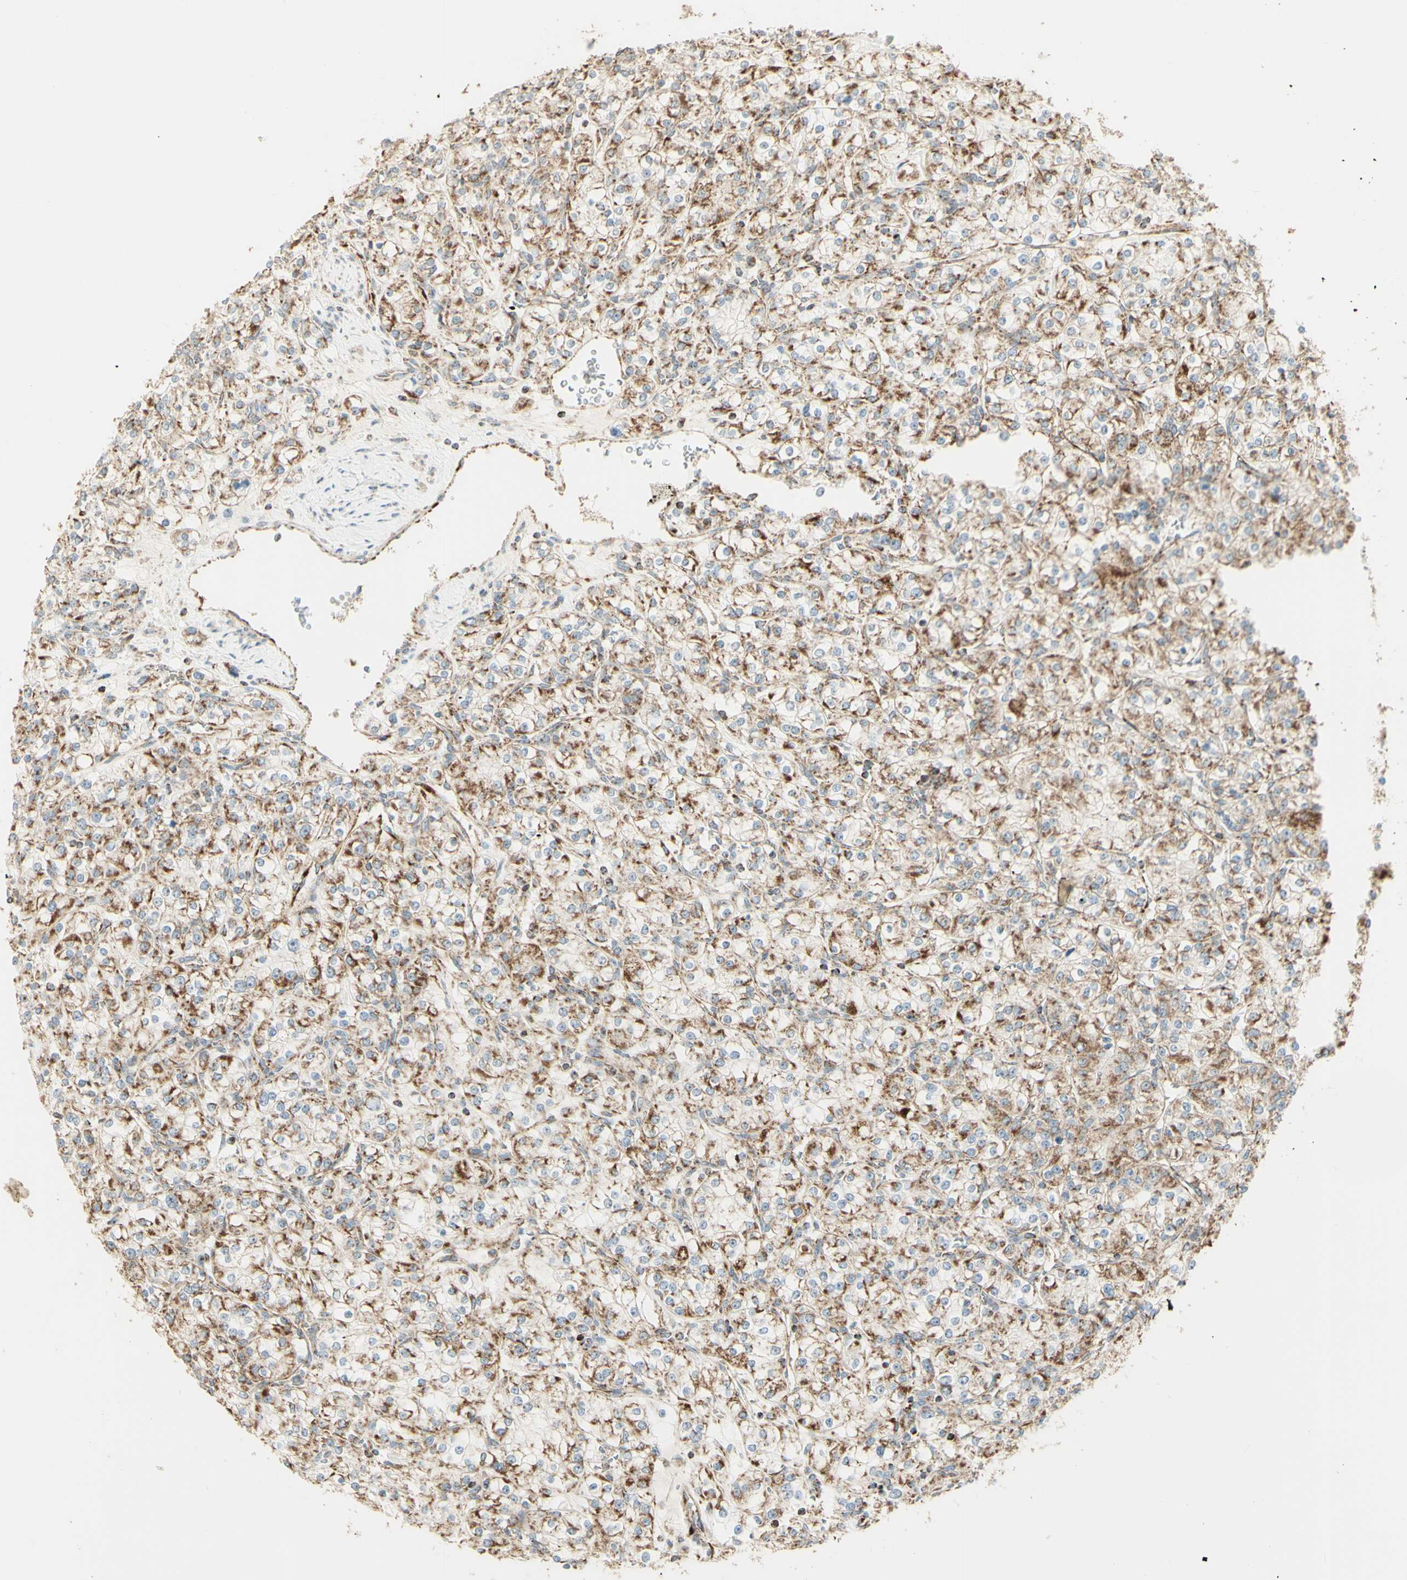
{"staining": {"intensity": "moderate", "quantity": ">75%", "location": "cytoplasmic/membranous"}, "tissue": "renal cancer", "cell_type": "Tumor cells", "image_type": "cancer", "snomed": [{"axis": "morphology", "description": "Adenocarcinoma, NOS"}, {"axis": "topography", "description": "Kidney"}], "caption": "This histopathology image reveals IHC staining of human renal adenocarcinoma, with medium moderate cytoplasmic/membranous positivity in approximately >75% of tumor cells.", "gene": "LETM1", "patient": {"sex": "male", "age": 77}}